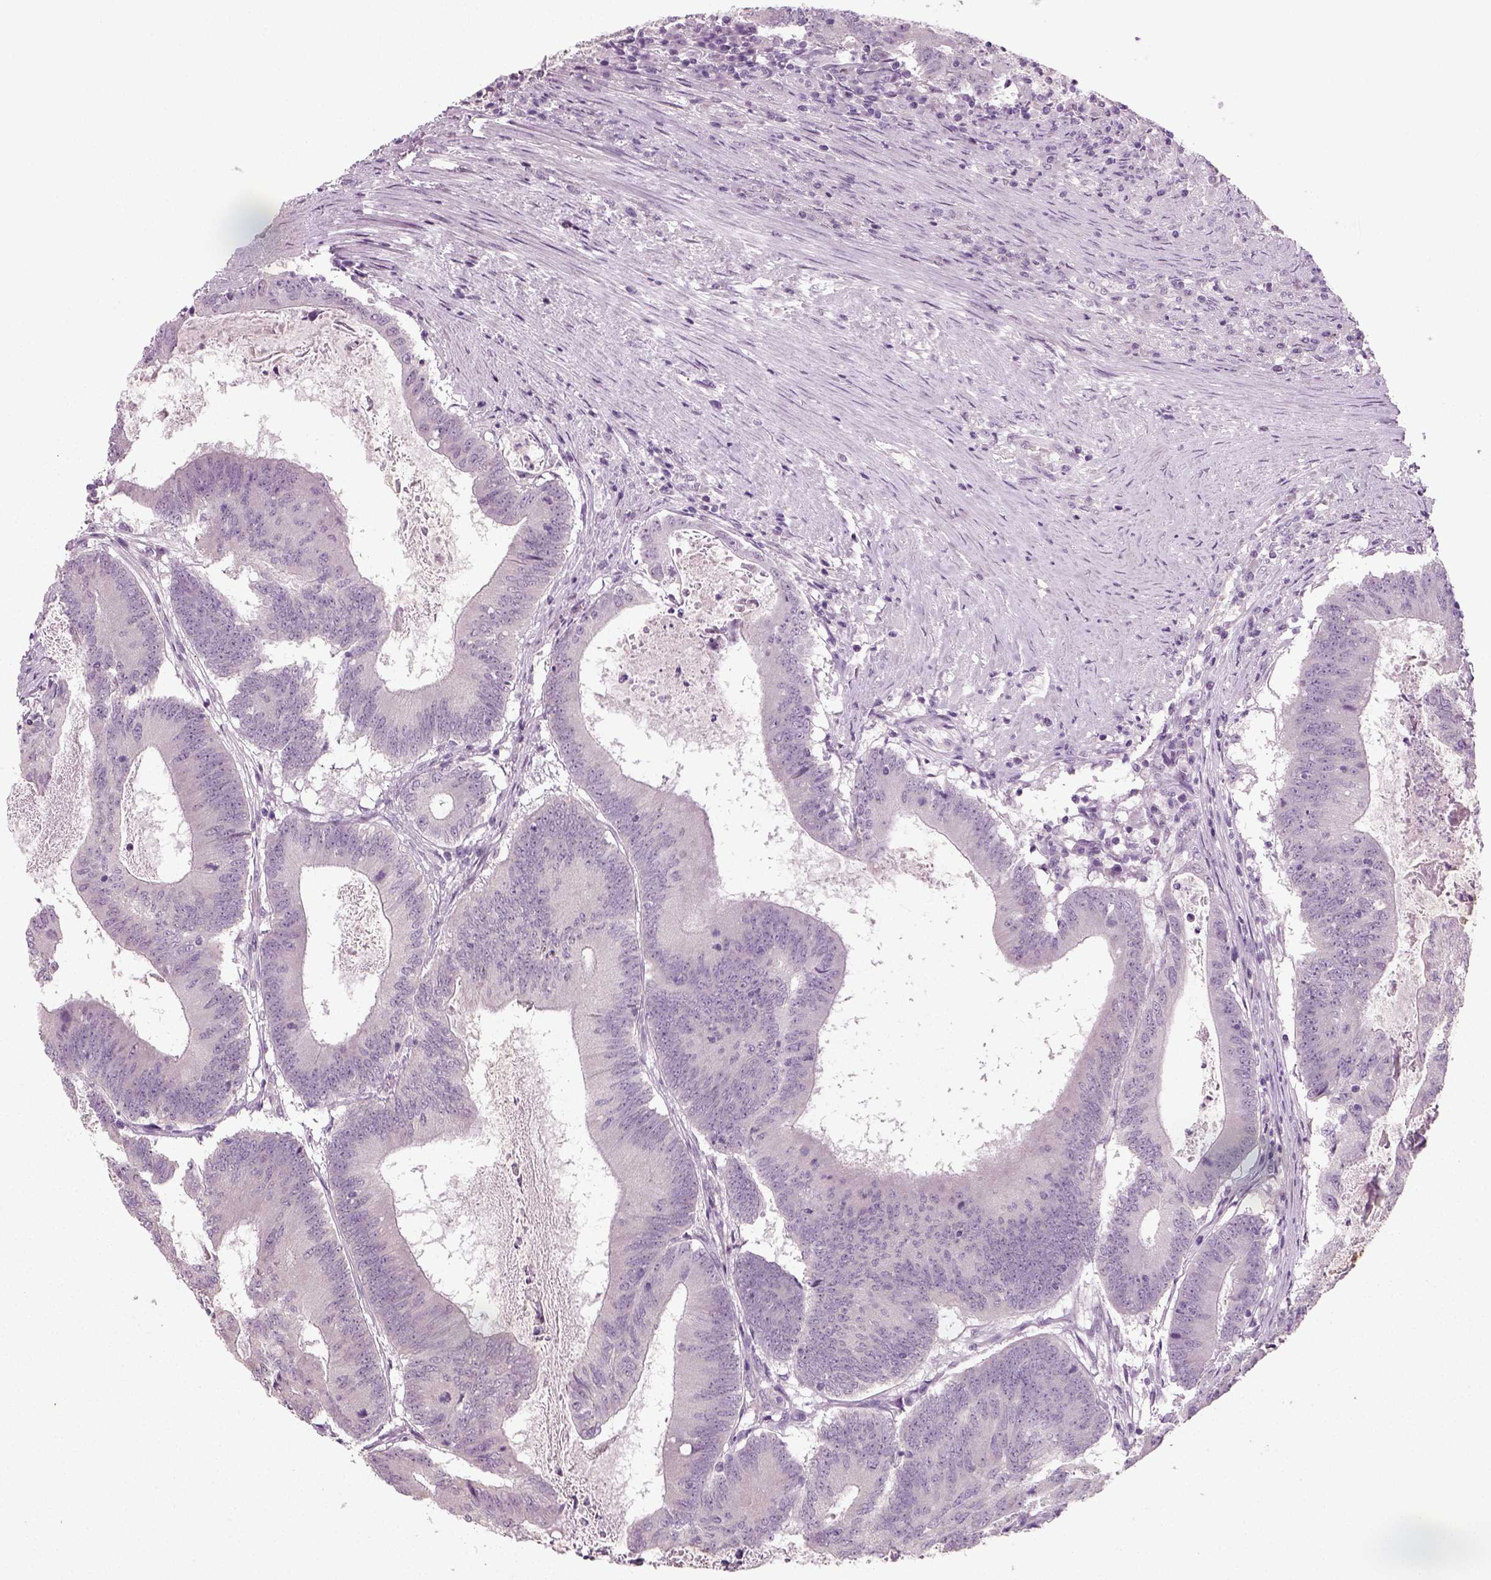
{"staining": {"intensity": "negative", "quantity": "none", "location": "none"}, "tissue": "colorectal cancer", "cell_type": "Tumor cells", "image_type": "cancer", "snomed": [{"axis": "morphology", "description": "Adenocarcinoma, NOS"}, {"axis": "topography", "description": "Colon"}], "caption": "The IHC histopathology image has no significant expression in tumor cells of colorectal adenocarcinoma tissue.", "gene": "SYNGAP1", "patient": {"sex": "female", "age": 70}}